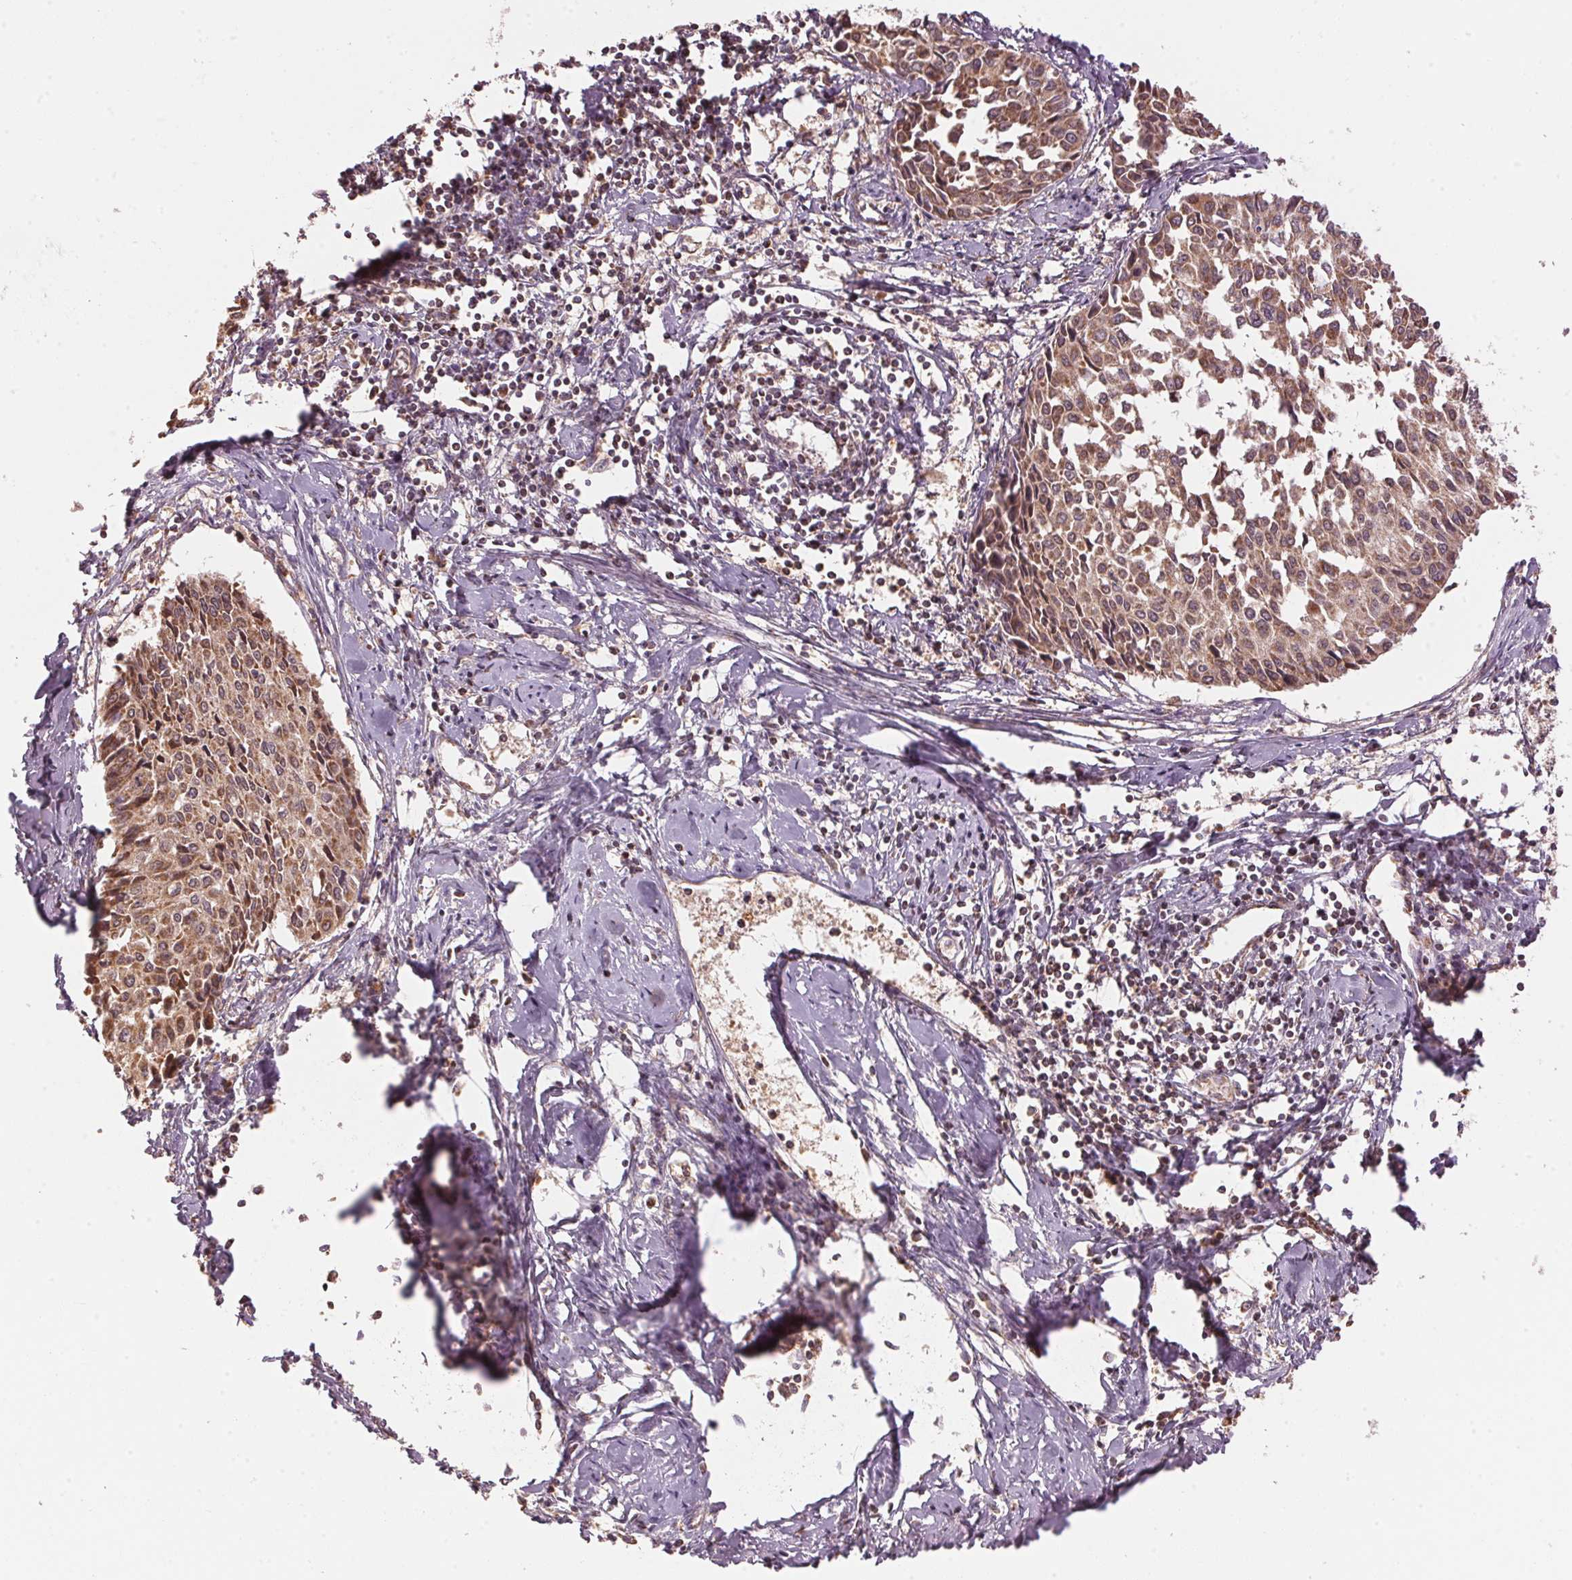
{"staining": {"intensity": "moderate", "quantity": ">75%", "location": "cytoplasmic/membranous"}, "tissue": "cervical cancer", "cell_type": "Tumor cells", "image_type": "cancer", "snomed": [{"axis": "morphology", "description": "Squamous cell carcinoma, NOS"}, {"axis": "topography", "description": "Cervix"}], "caption": "The photomicrograph displays a brown stain indicating the presence of a protein in the cytoplasmic/membranous of tumor cells in cervical cancer.", "gene": "ARHGAP6", "patient": {"sex": "female", "age": 50}}